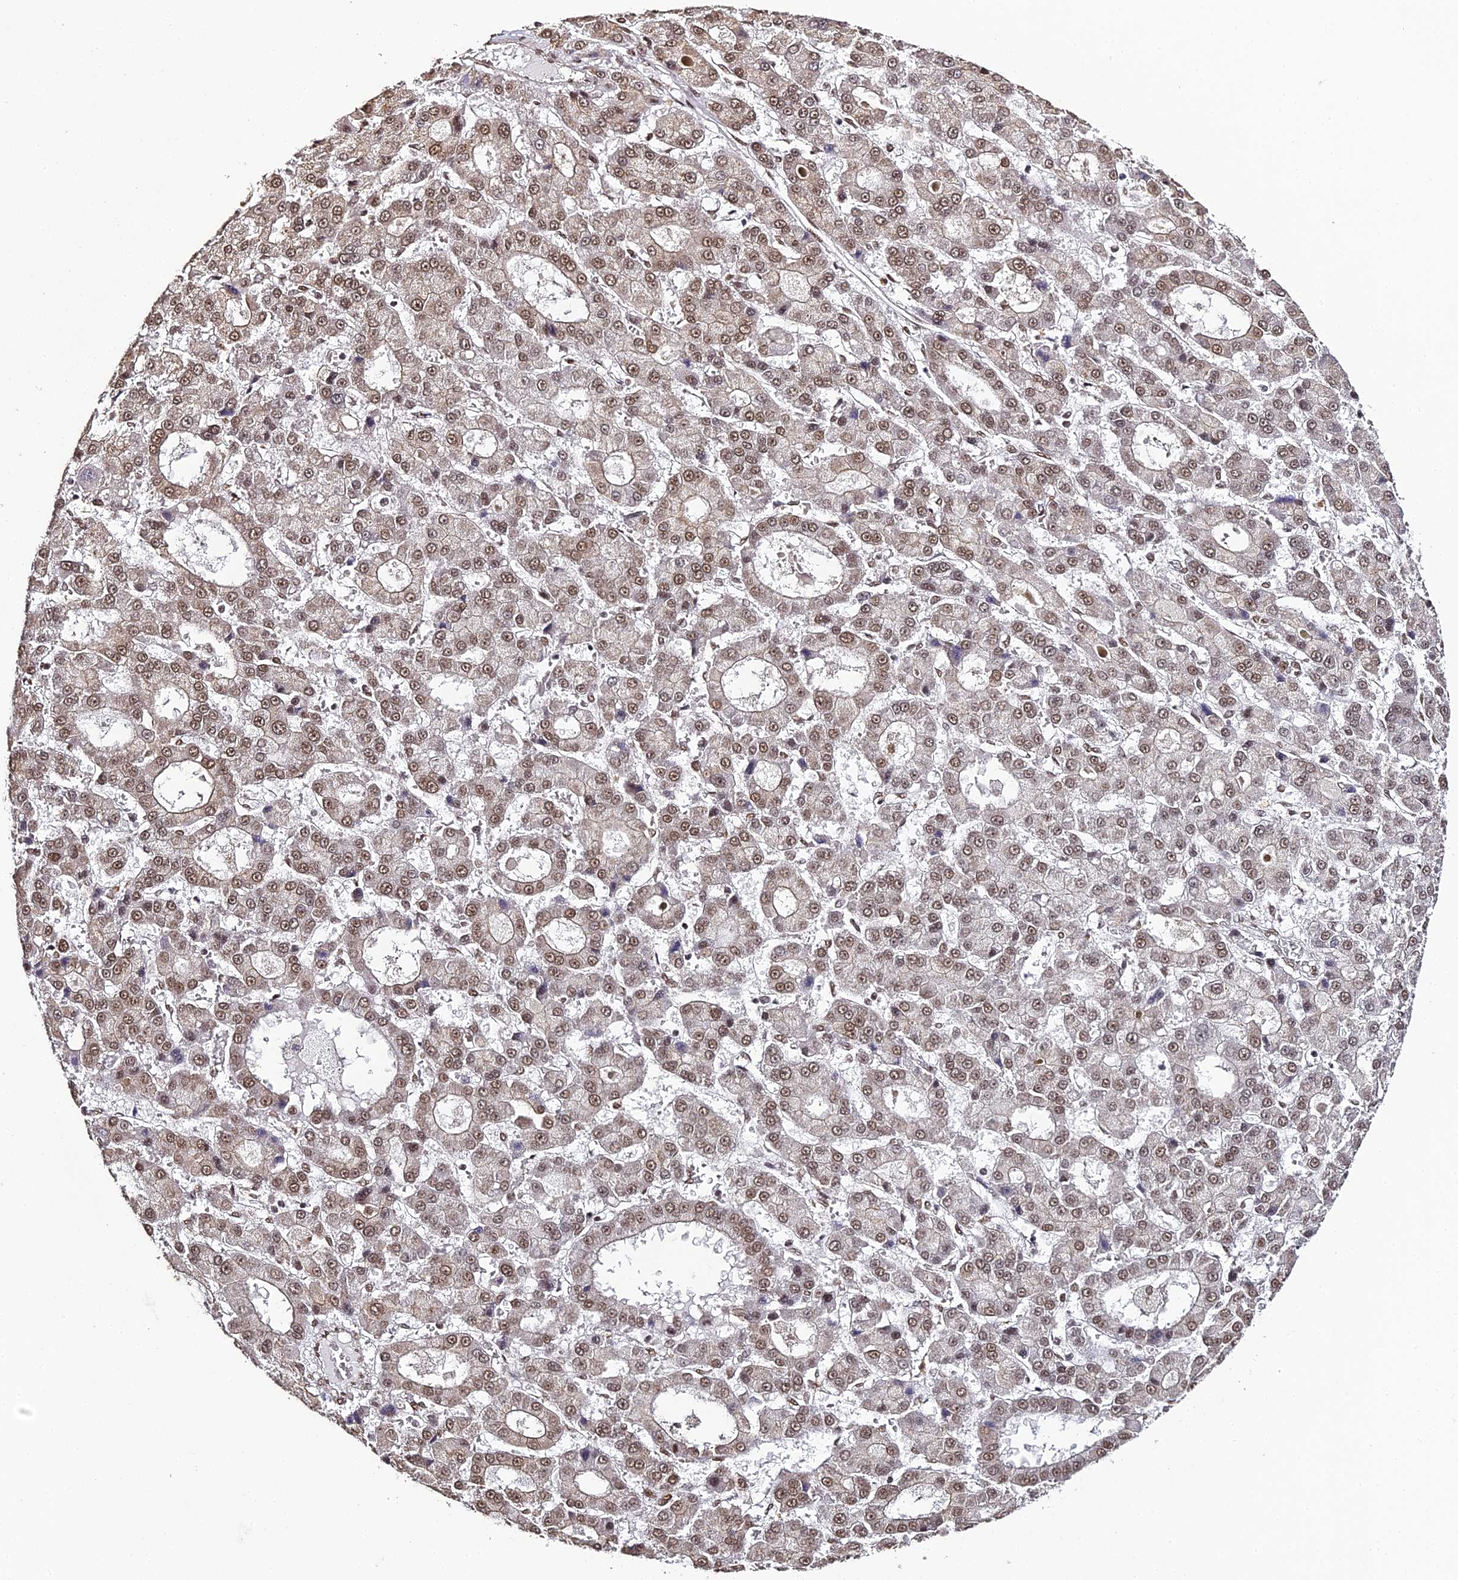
{"staining": {"intensity": "moderate", "quantity": ">75%", "location": "nuclear"}, "tissue": "liver cancer", "cell_type": "Tumor cells", "image_type": "cancer", "snomed": [{"axis": "morphology", "description": "Carcinoma, Hepatocellular, NOS"}, {"axis": "topography", "description": "Liver"}], "caption": "A brown stain labels moderate nuclear staining of a protein in hepatocellular carcinoma (liver) tumor cells. Using DAB (3,3'-diaminobenzidine) (brown) and hematoxylin (blue) stains, captured at high magnification using brightfield microscopy.", "gene": "HNRNPA1", "patient": {"sex": "male", "age": 70}}